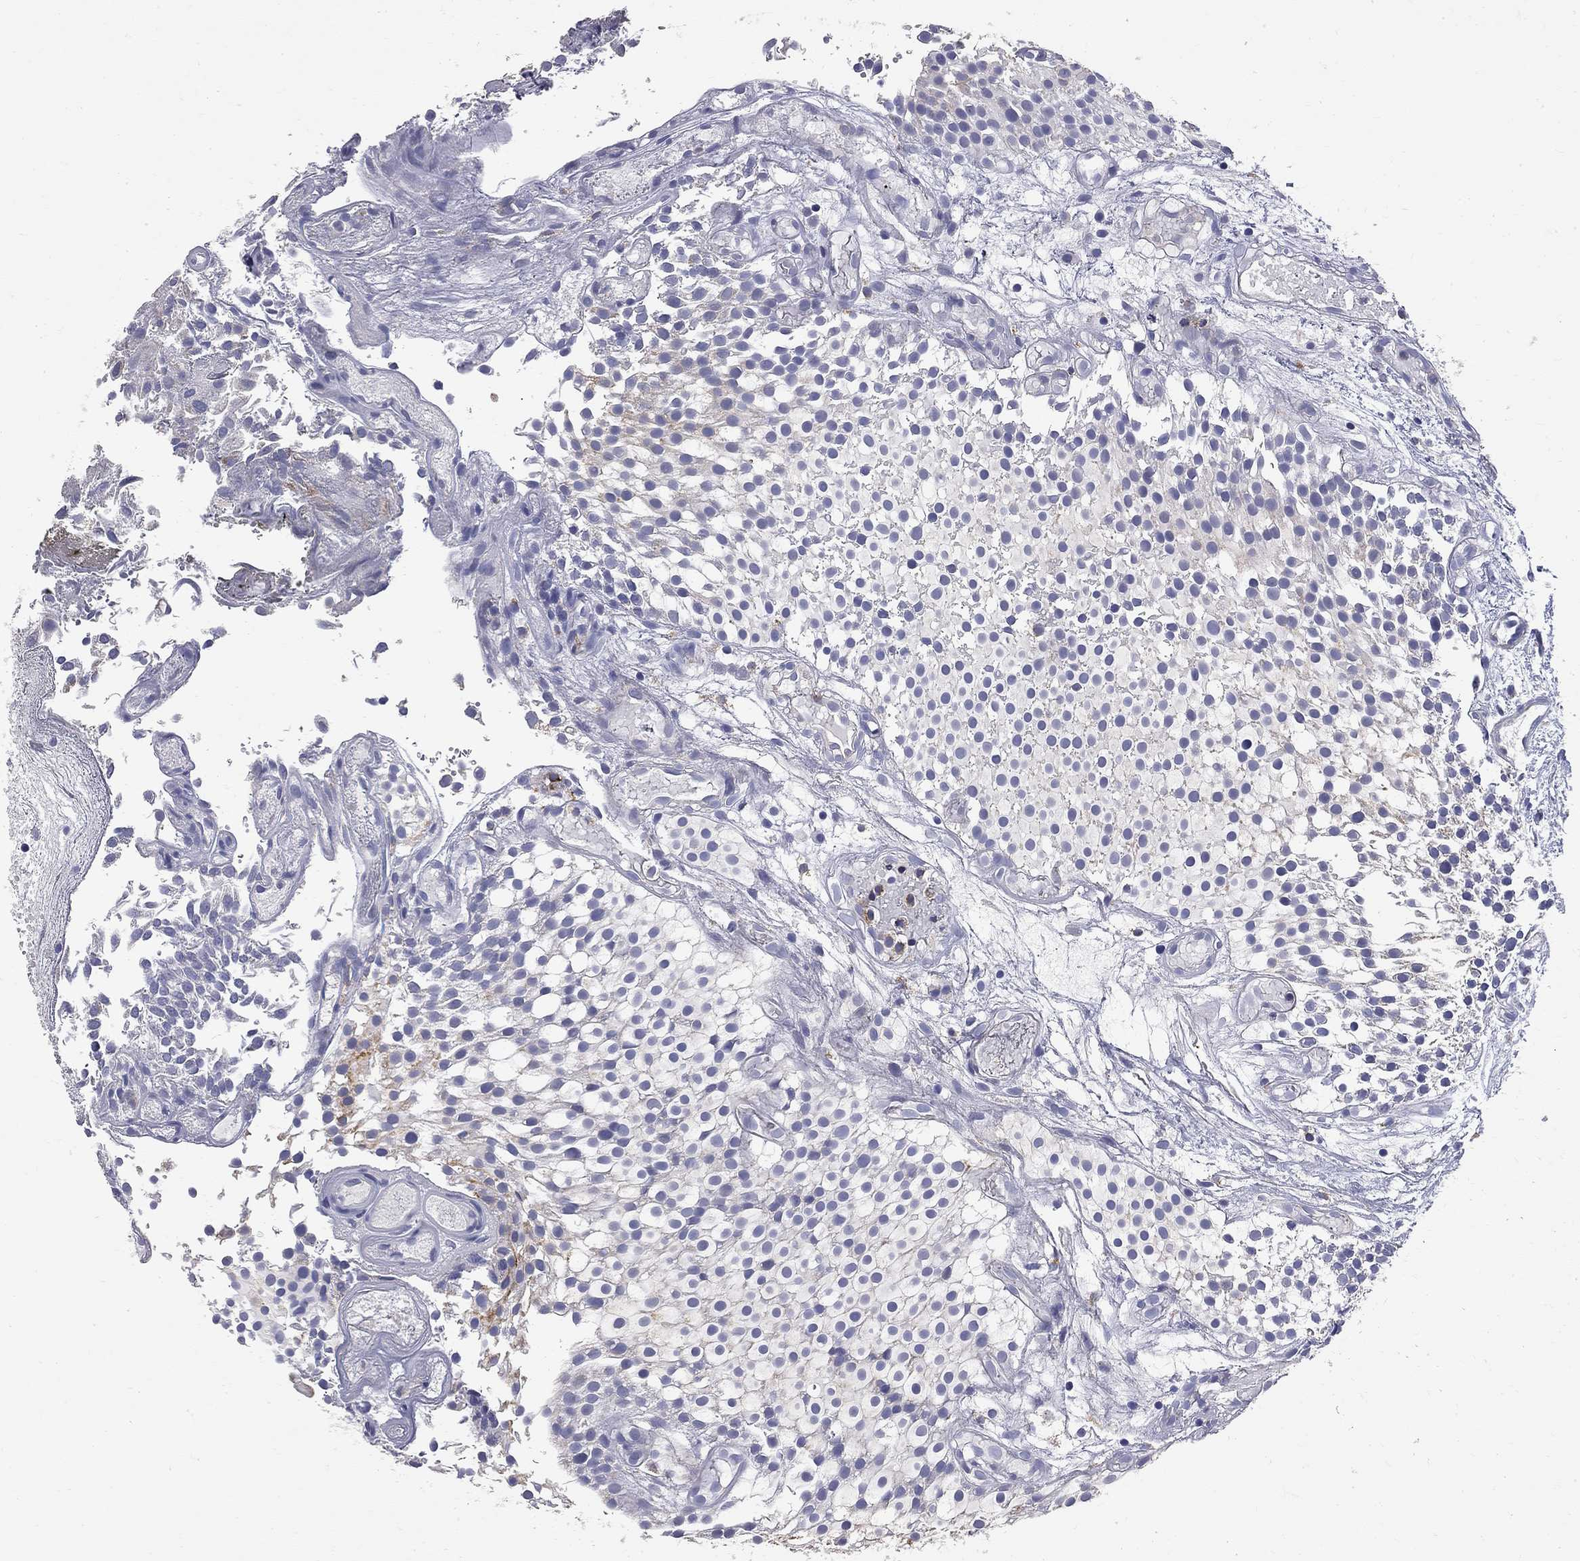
{"staining": {"intensity": "weak", "quantity": "<25%", "location": "cytoplasmic/membranous"}, "tissue": "urothelial cancer", "cell_type": "Tumor cells", "image_type": "cancer", "snomed": [{"axis": "morphology", "description": "Urothelial carcinoma, Low grade"}, {"axis": "topography", "description": "Urinary bladder"}], "caption": "Immunohistochemical staining of human urothelial cancer reveals no significant expression in tumor cells.", "gene": "ACSL1", "patient": {"sex": "male", "age": 79}}